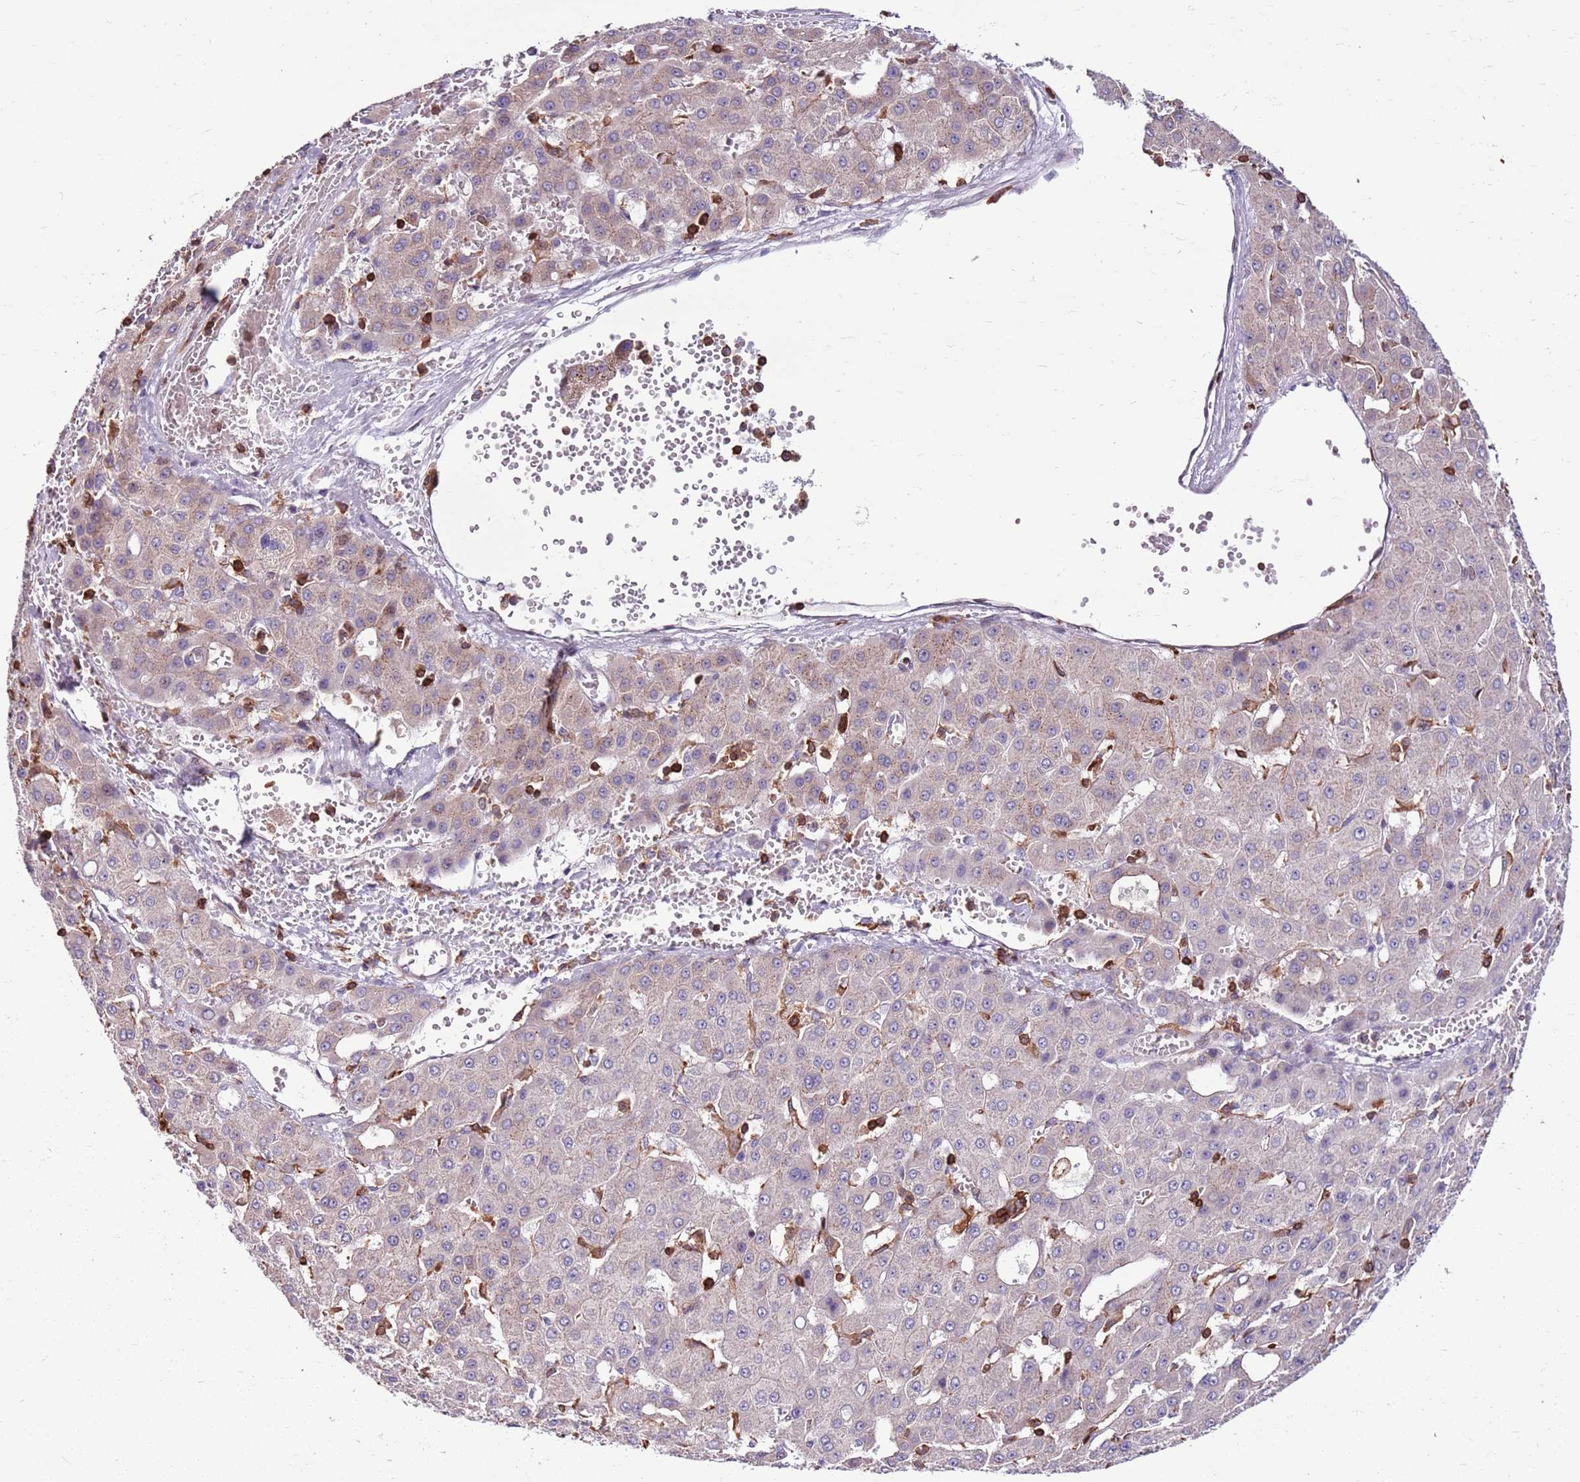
{"staining": {"intensity": "weak", "quantity": "25%-75%", "location": "cytoplasmic/membranous"}, "tissue": "liver cancer", "cell_type": "Tumor cells", "image_type": "cancer", "snomed": [{"axis": "morphology", "description": "Carcinoma, Hepatocellular, NOS"}, {"axis": "topography", "description": "Liver"}], "caption": "This is an image of immunohistochemistry (IHC) staining of liver cancer (hepatocellular carcinoma), which shows weak expression in the cytoplasmic/membranous of tumor cells.", "gene": "ZSWIM1", "patient": {"sex": "male", "age": 47}}